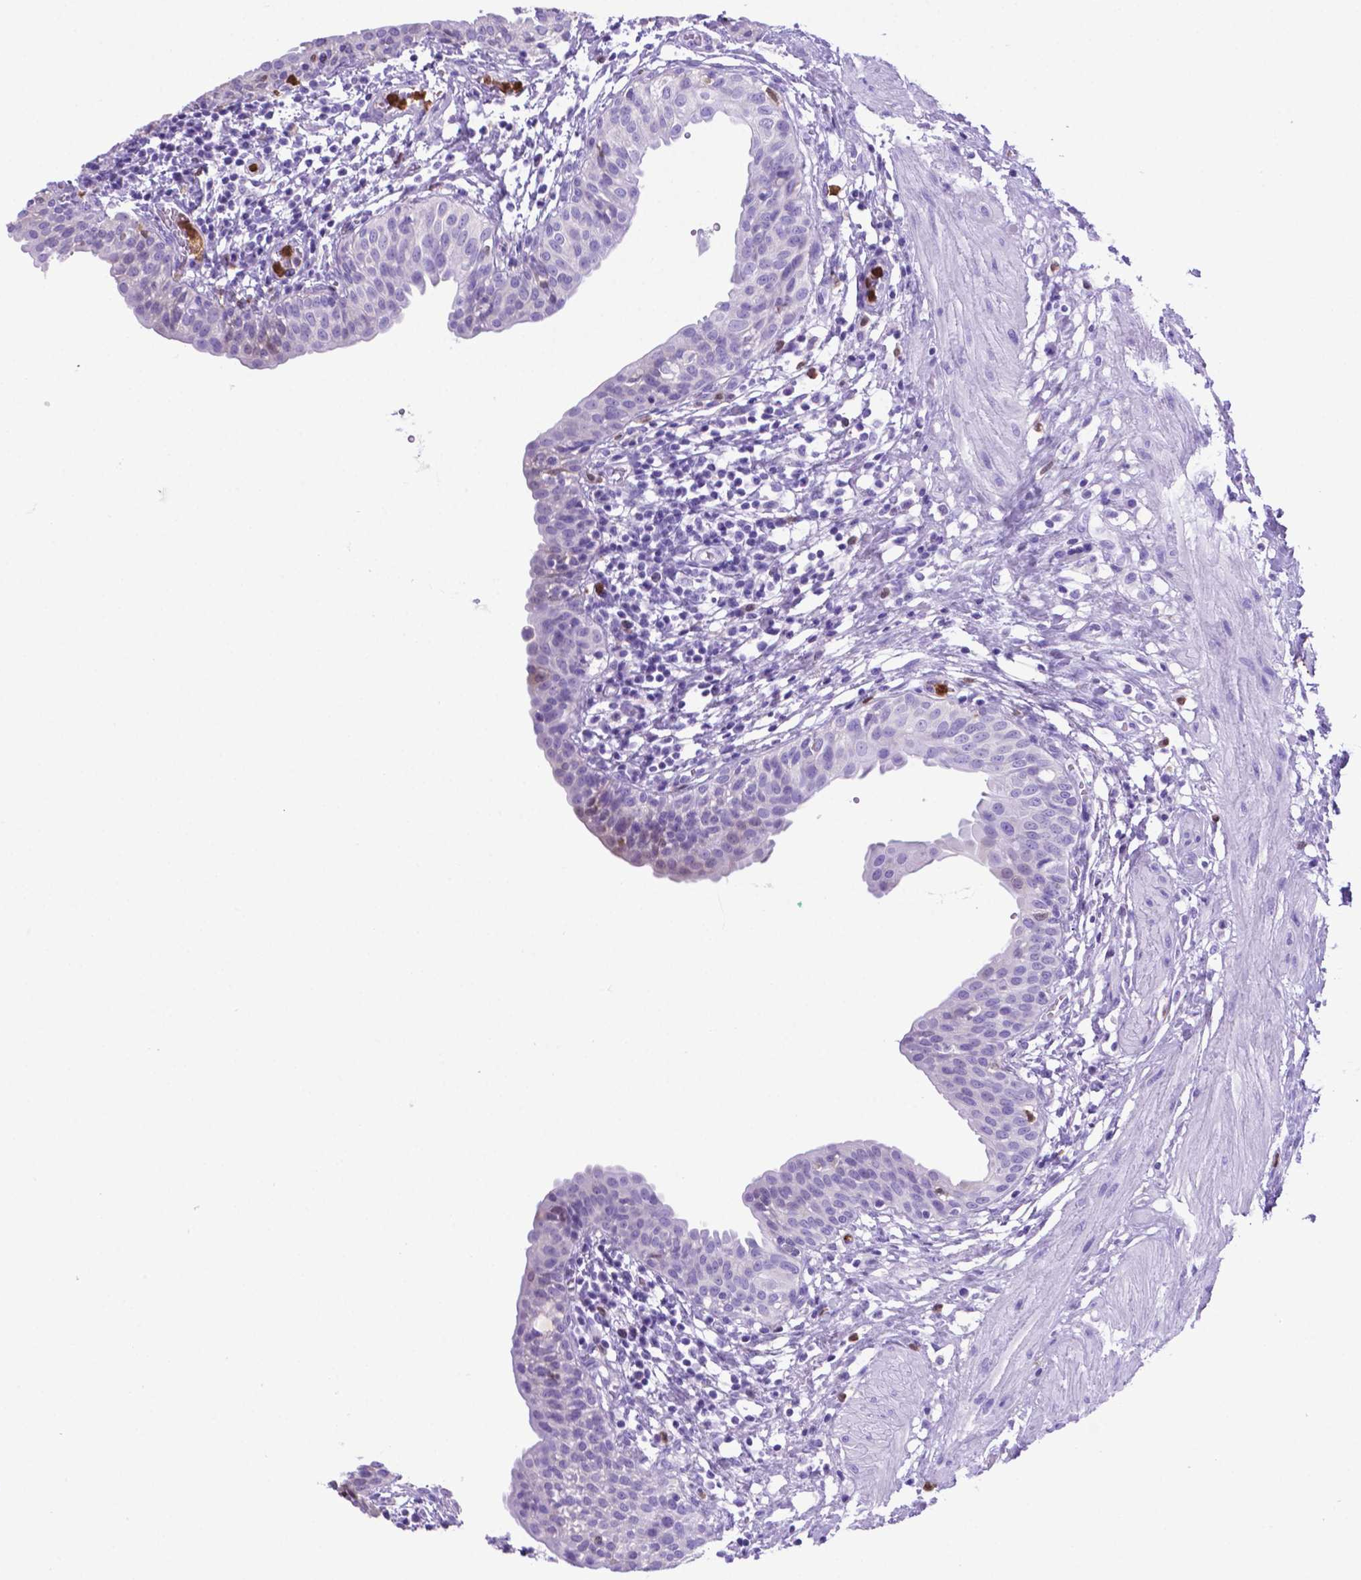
{"staining": {"intensity": "negative", "quantity": "none", "location": "none"}, "tissue": "urinary bladder", "cell_type": "Urothelial cells", "image_type": "normal", "snomed": [{"axis": "morphology", "description": "Normal tissue, NOS"}, {"axis": "topography", "description": "Urinary bladder"}], "caption": "Protein analysis of normal urinary bladder exhibits no significant staining in urothelial cells. (Immunohistochemistry, brightfield microscopy, high magnification).", "gene": "LZTR1", "patient": {"sex": "male", "age": 55}}